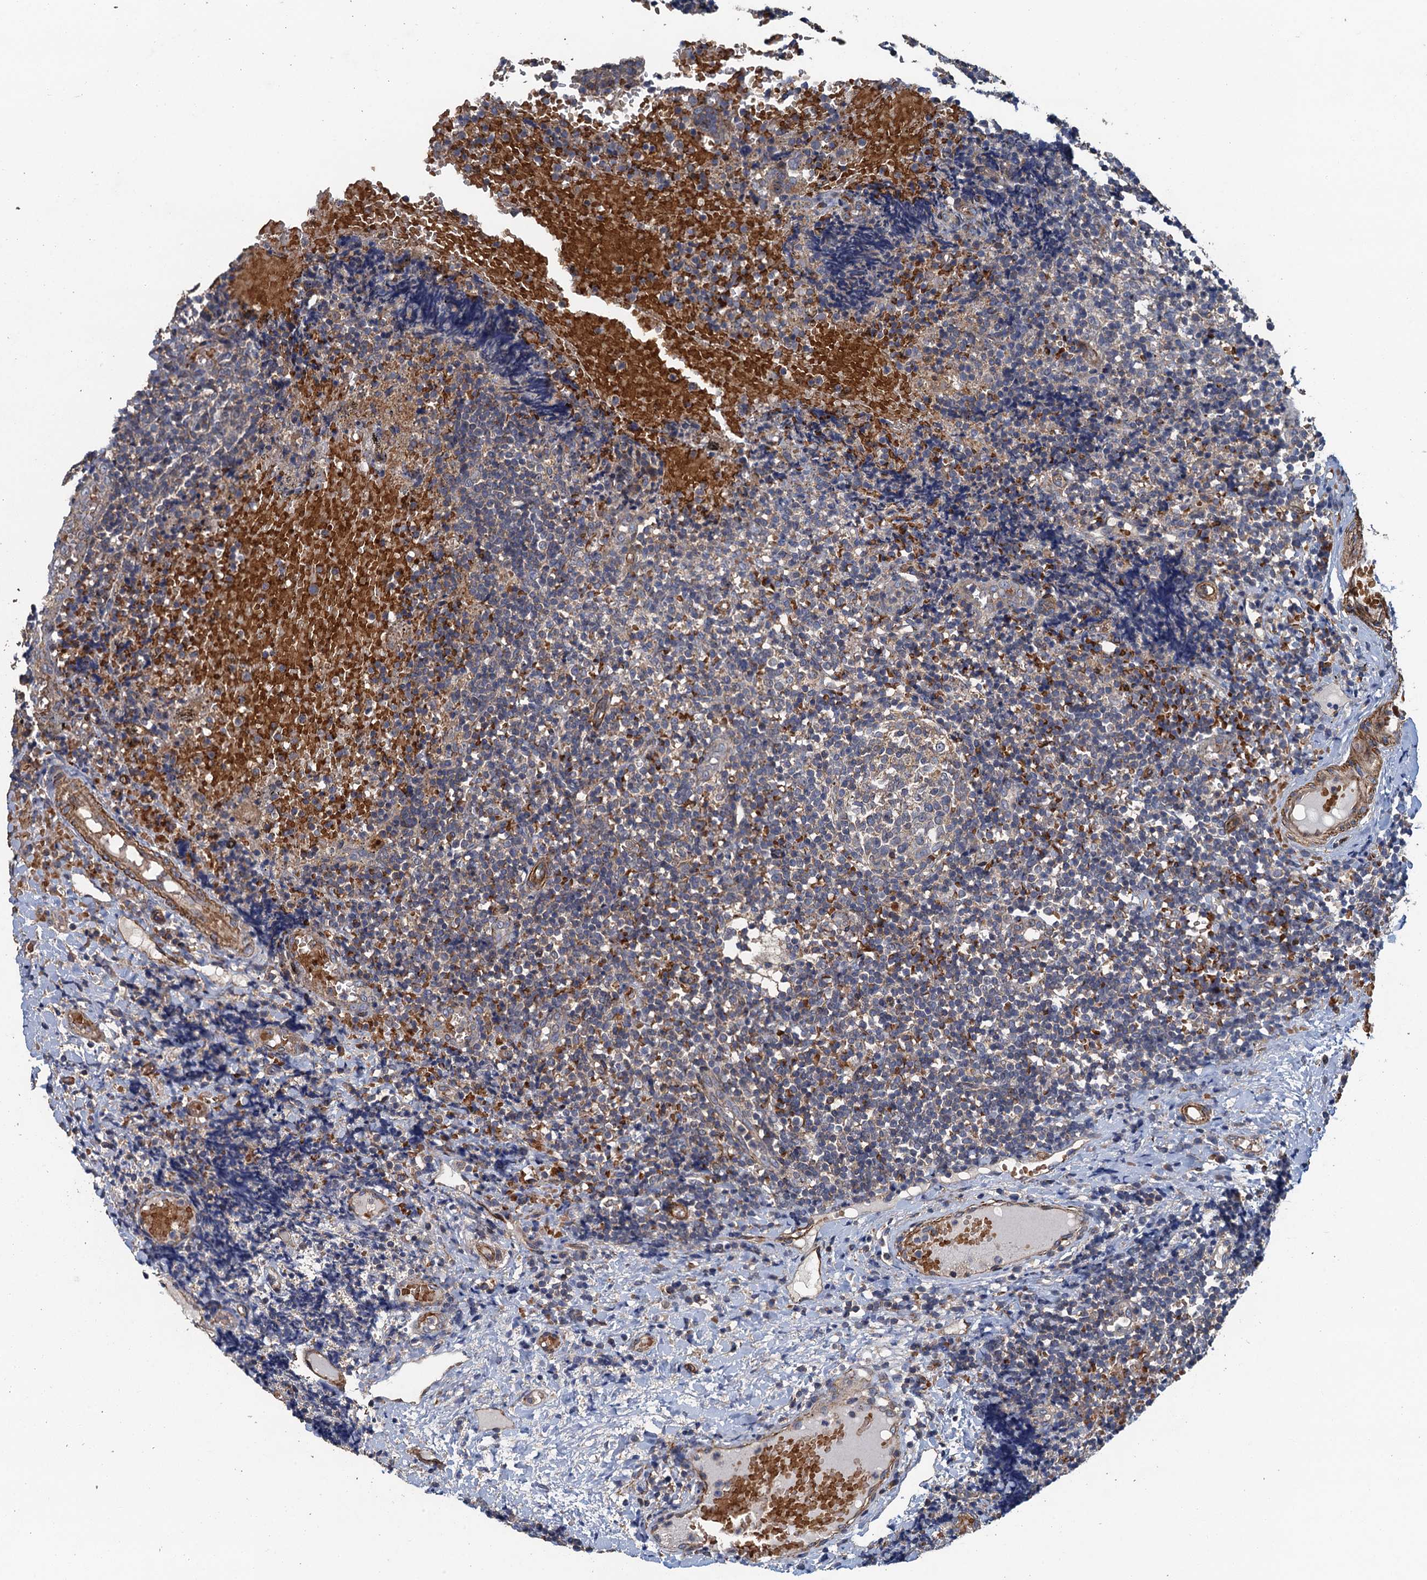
{"staining": {"intensity": "negative", "quantity": "none", "location": "none"}, "tissue": "tonsil", "cell_type": "Germinal center cells", "image_type": "normal", "snomed": [{"axis": "morphology", "description": "Normal tissue, NOS"}, {"axis": "topography", "description": "Tonsil"}], "caption": "Germinal center cells show no significant protein positivity in normal tonsil. (Immunohistochemistry, brightfield microscopy, high magnification).", "gene": "RSAD2", "patient": {"sex": "female", "age": 19}}